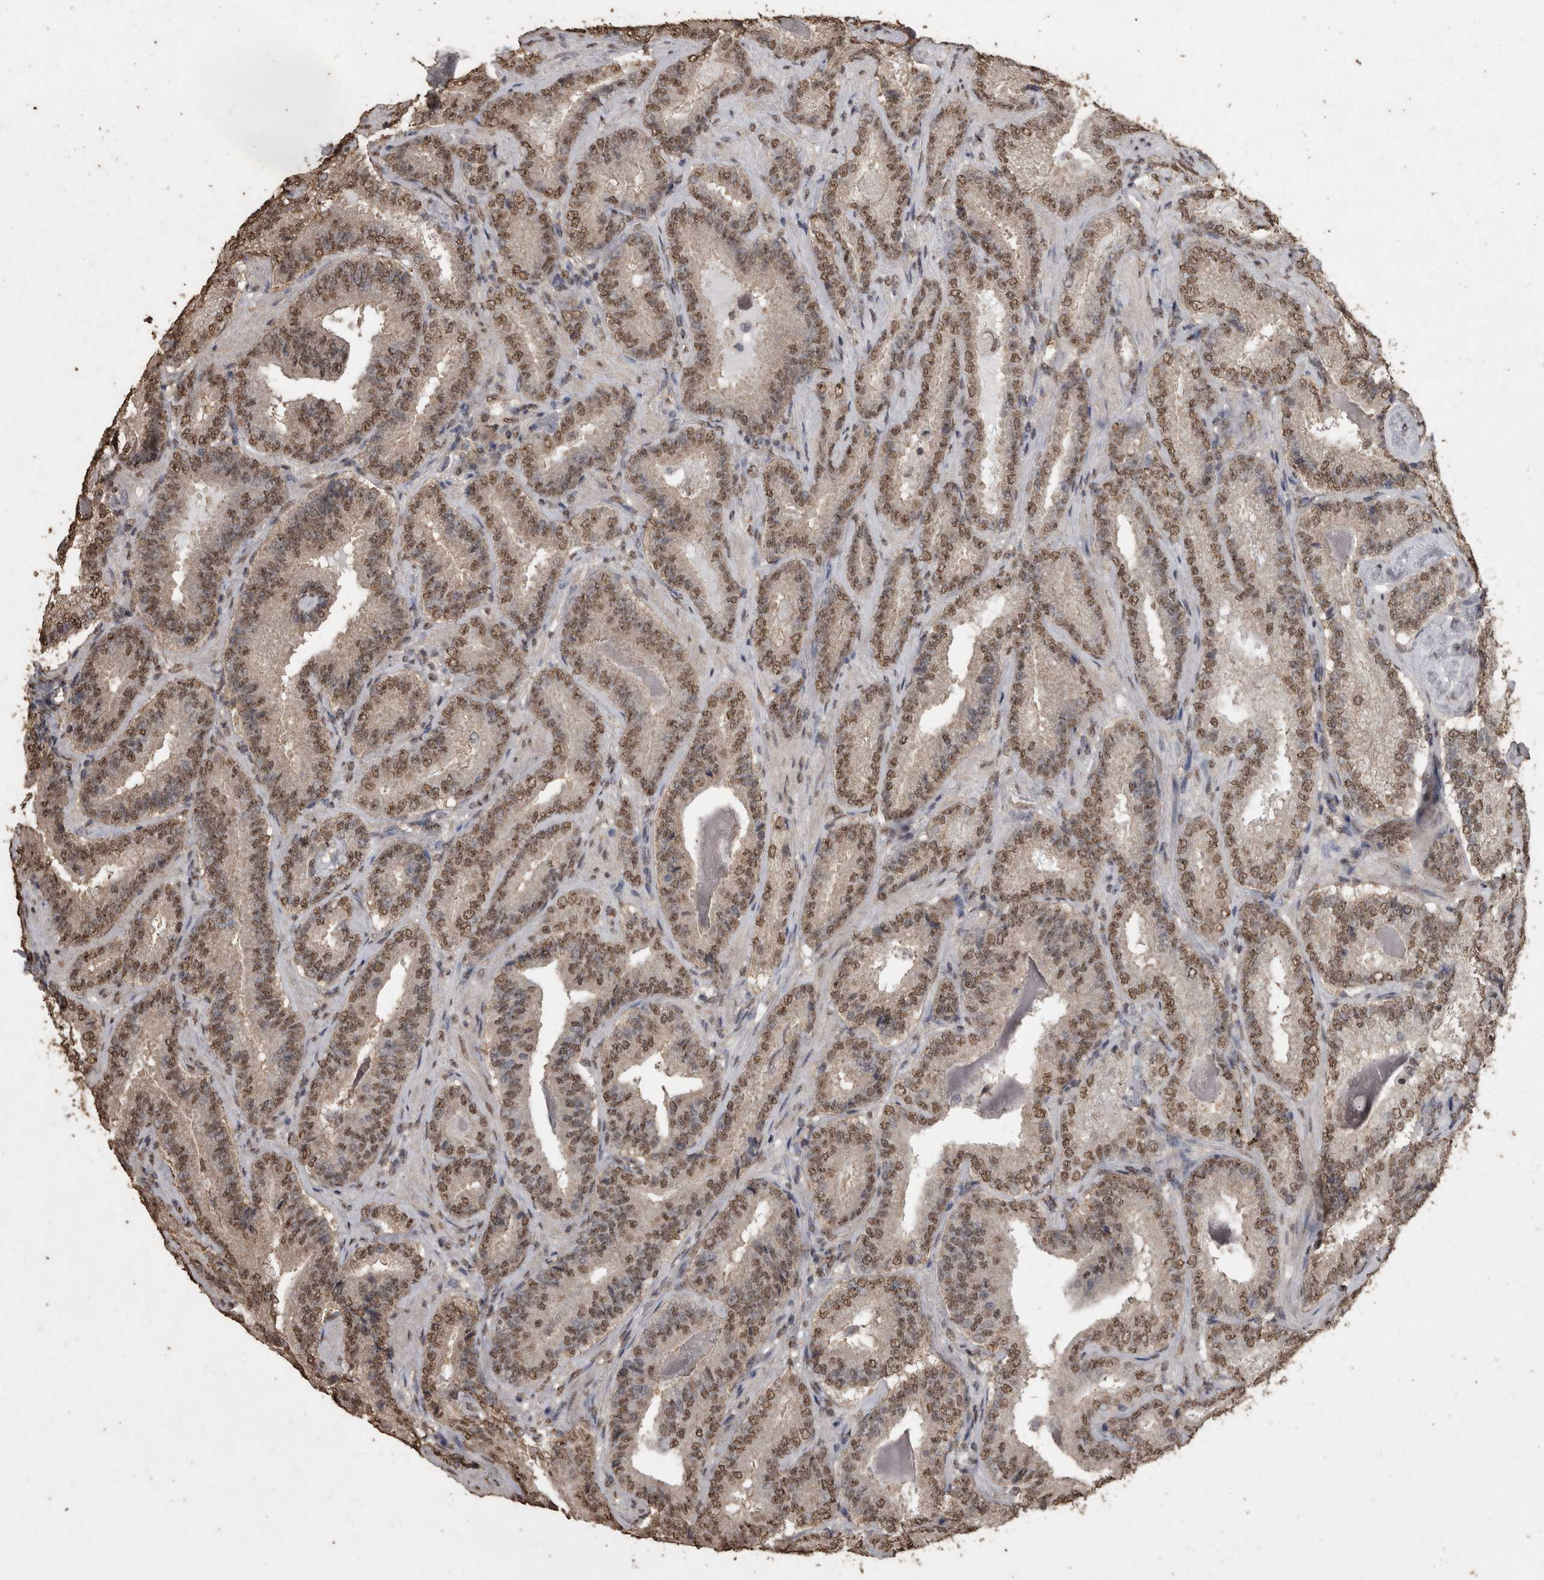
{"staining": {"intensity": "weak", "quantity": ">75%", "location": "nuclear"}, "tissue": "prostate cancer", "cell_type": "Tumor cells", "image_type": "cancer", "snomed": [{"axis": "morphology", "description": "Adenocarcinoma, Low grade"}, {"axis": "topography", "description": "Prostate"}], "caption": "Brown immunohistochemical staining in prostate cancer shows weak nuclear staining in about >75% of tumor cells.", "gene": "SMAD7", "patient": {"sex": "male", "age": 51}}